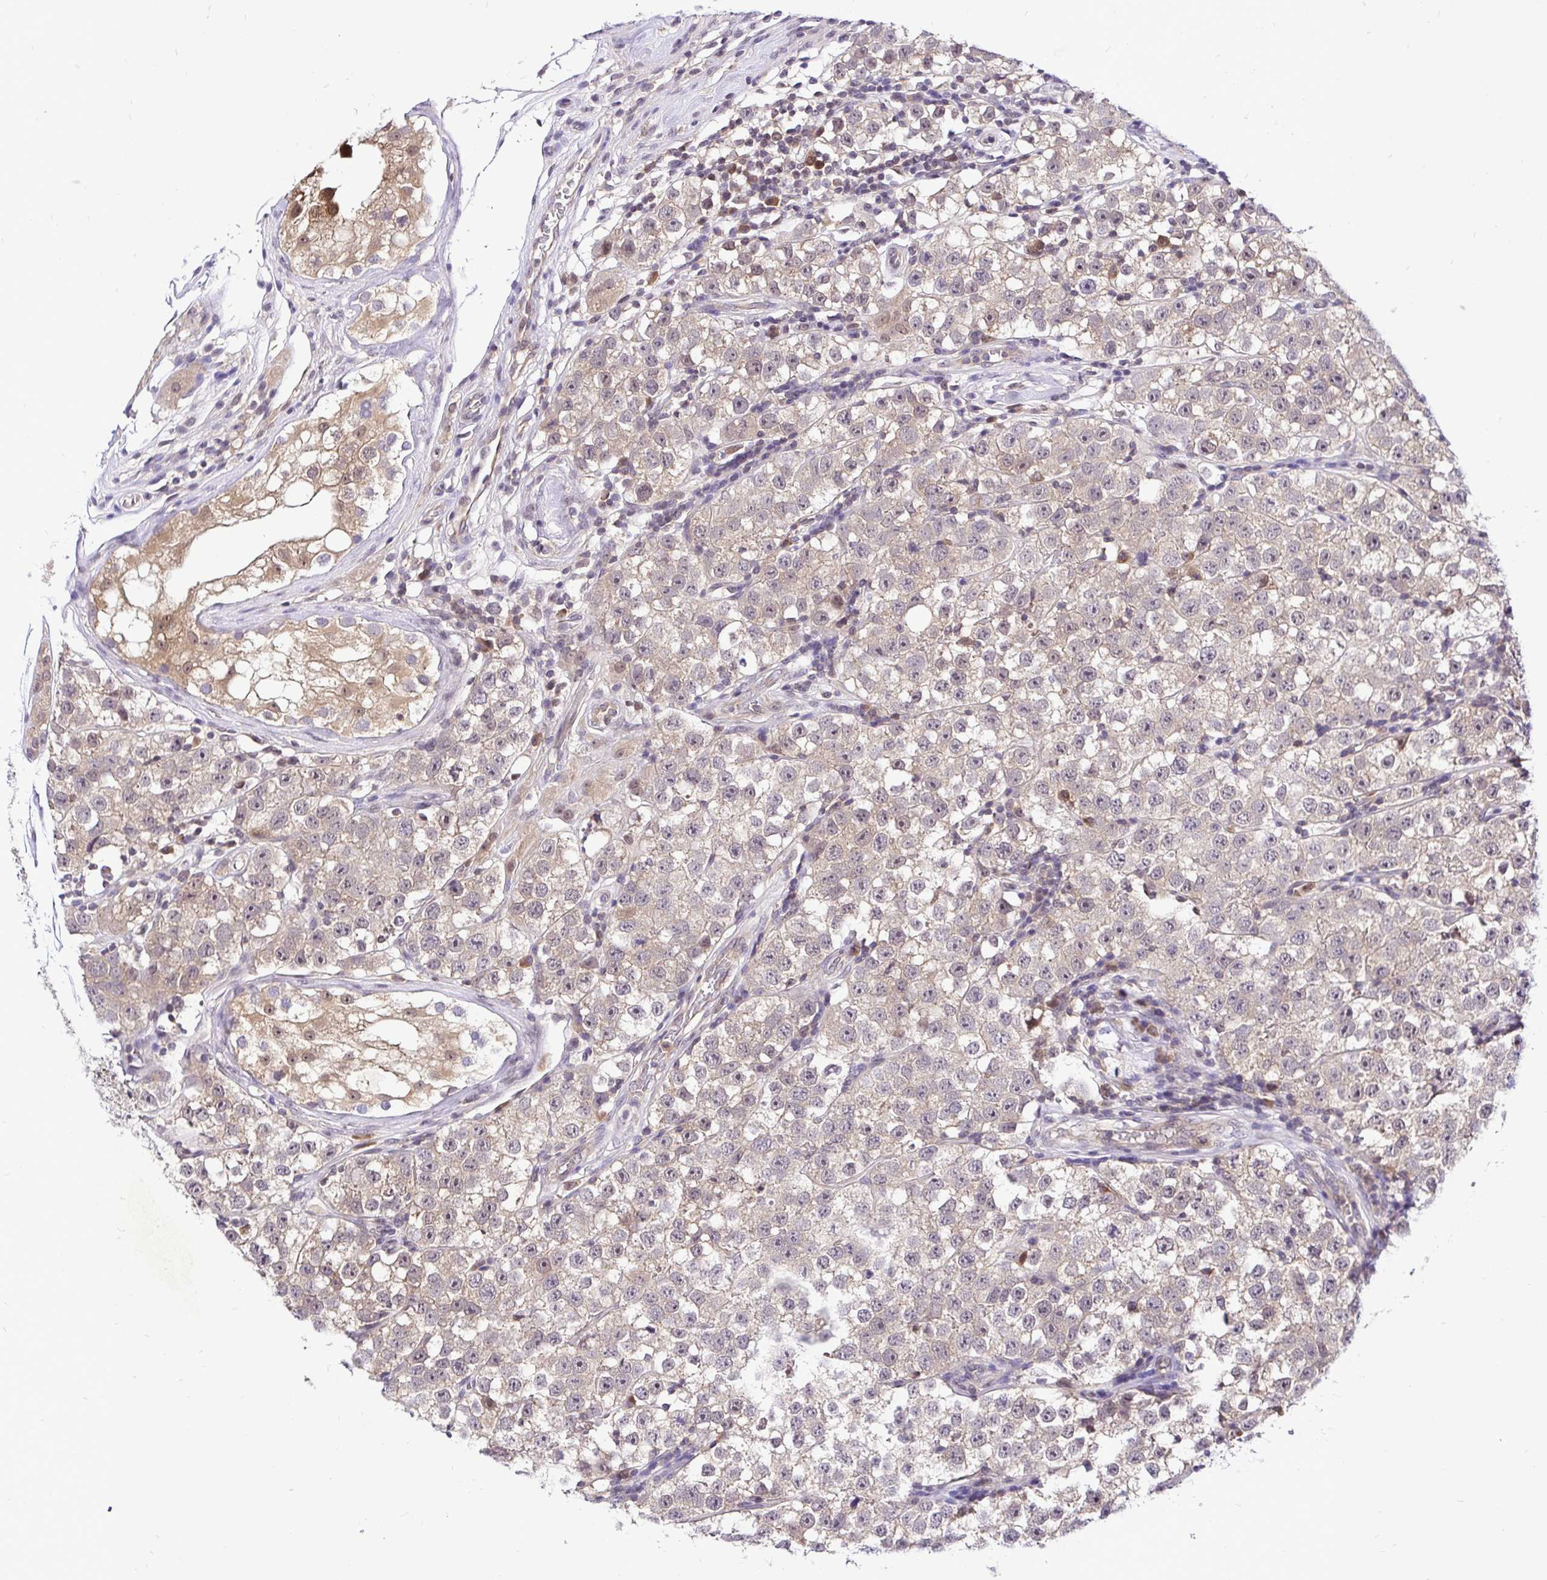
{"staining": {"intensity": "weak", "quantity": "25%-75%", "location": "cytoplasmic/membranous"}, "tissue": "testis cancer", "cell_type": "Tumor cells", "image_type": "cancer", "snomed": [{"axis": "morphology", "description": "Seminoma, NOS"}, {"axis": "topography", "description": "Testis"}], "caption": "Approximately 25%-75% of tumor cells in human seminoma (testis) display weak cytoplasmic/membranous protein positivity as visualized by brown immunohistochemical staining.", "gene": "UBE2M", "patient": {"sex": "male", "age": 34}}